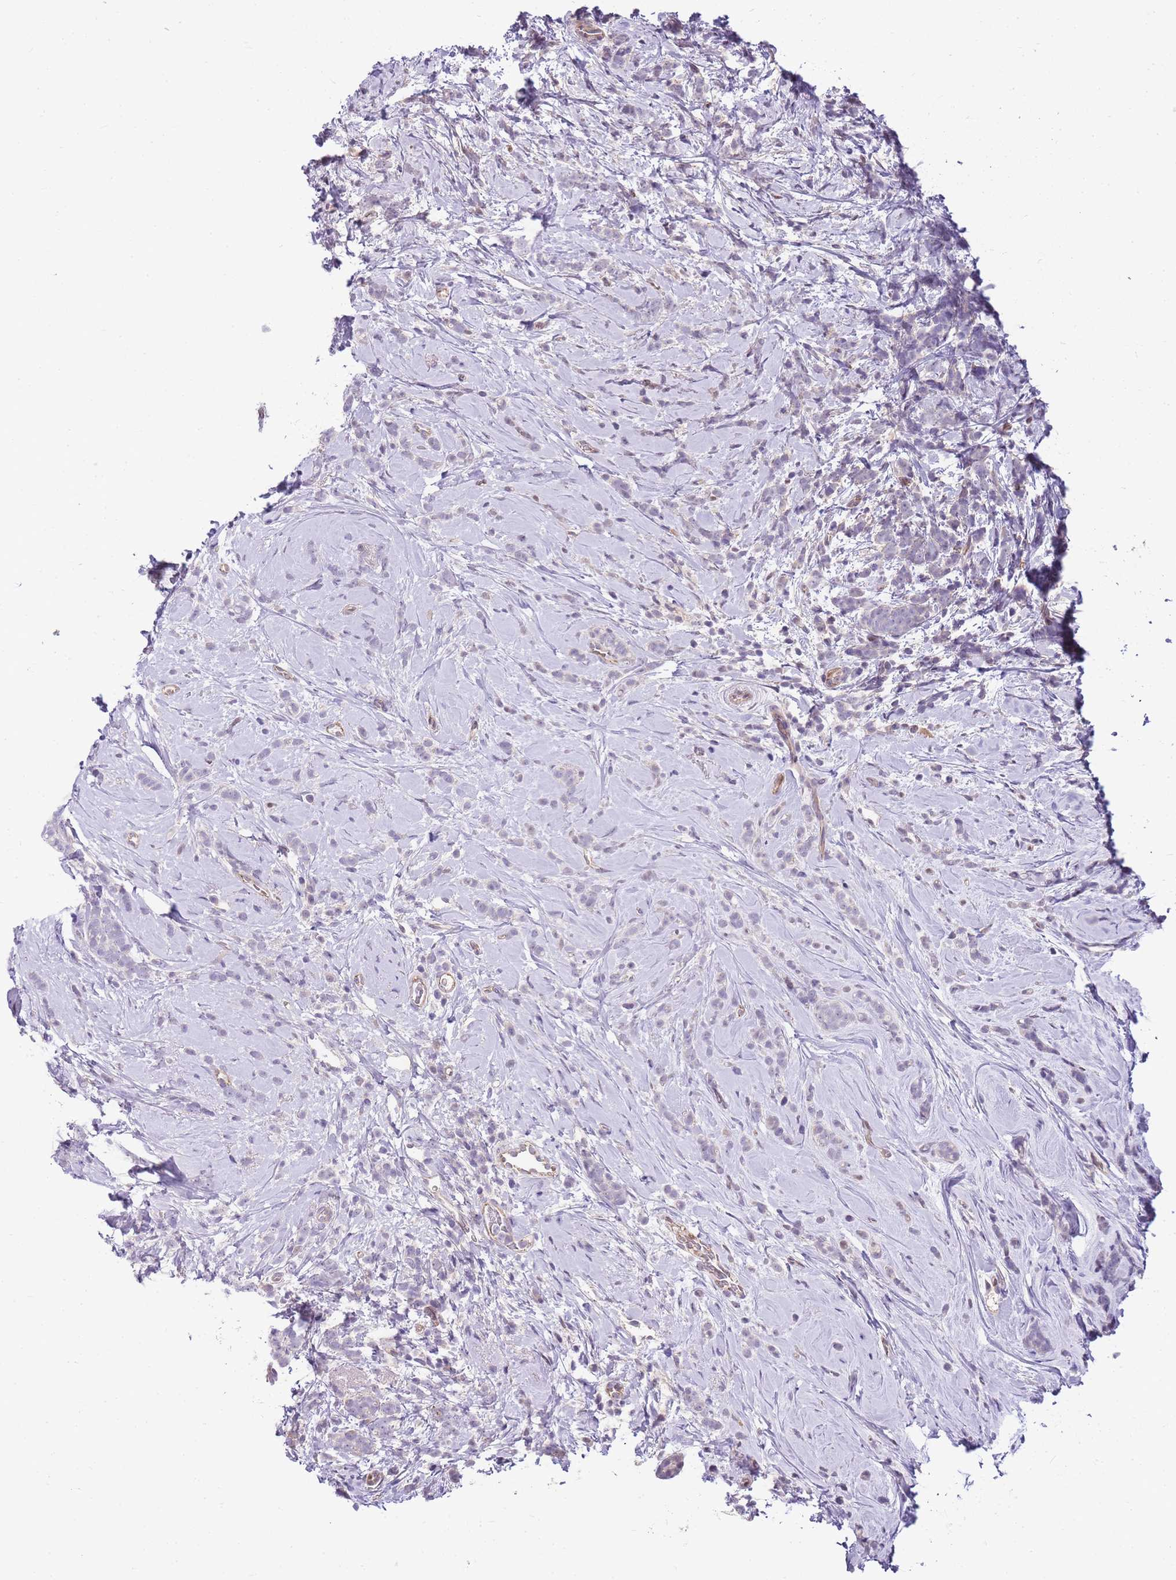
{"staining": {"intensity": "negative", "quantity": "none", "location": "none"}, "tissue": "breast cancer", "cell_type": "Tumor cells", "image_type": "cancer", "snomed": [{"axis": "morphology", "description": "Lobular carcinoma"}, {"axis": "topography", "description": "Breast"}], "caption": "This is a micrograph of IHC staining of breast lobular carcinoma, which shows no staining in tumor cells.", "gene": "CLBA1", "patient": {"sex": "female", "age": 58}}